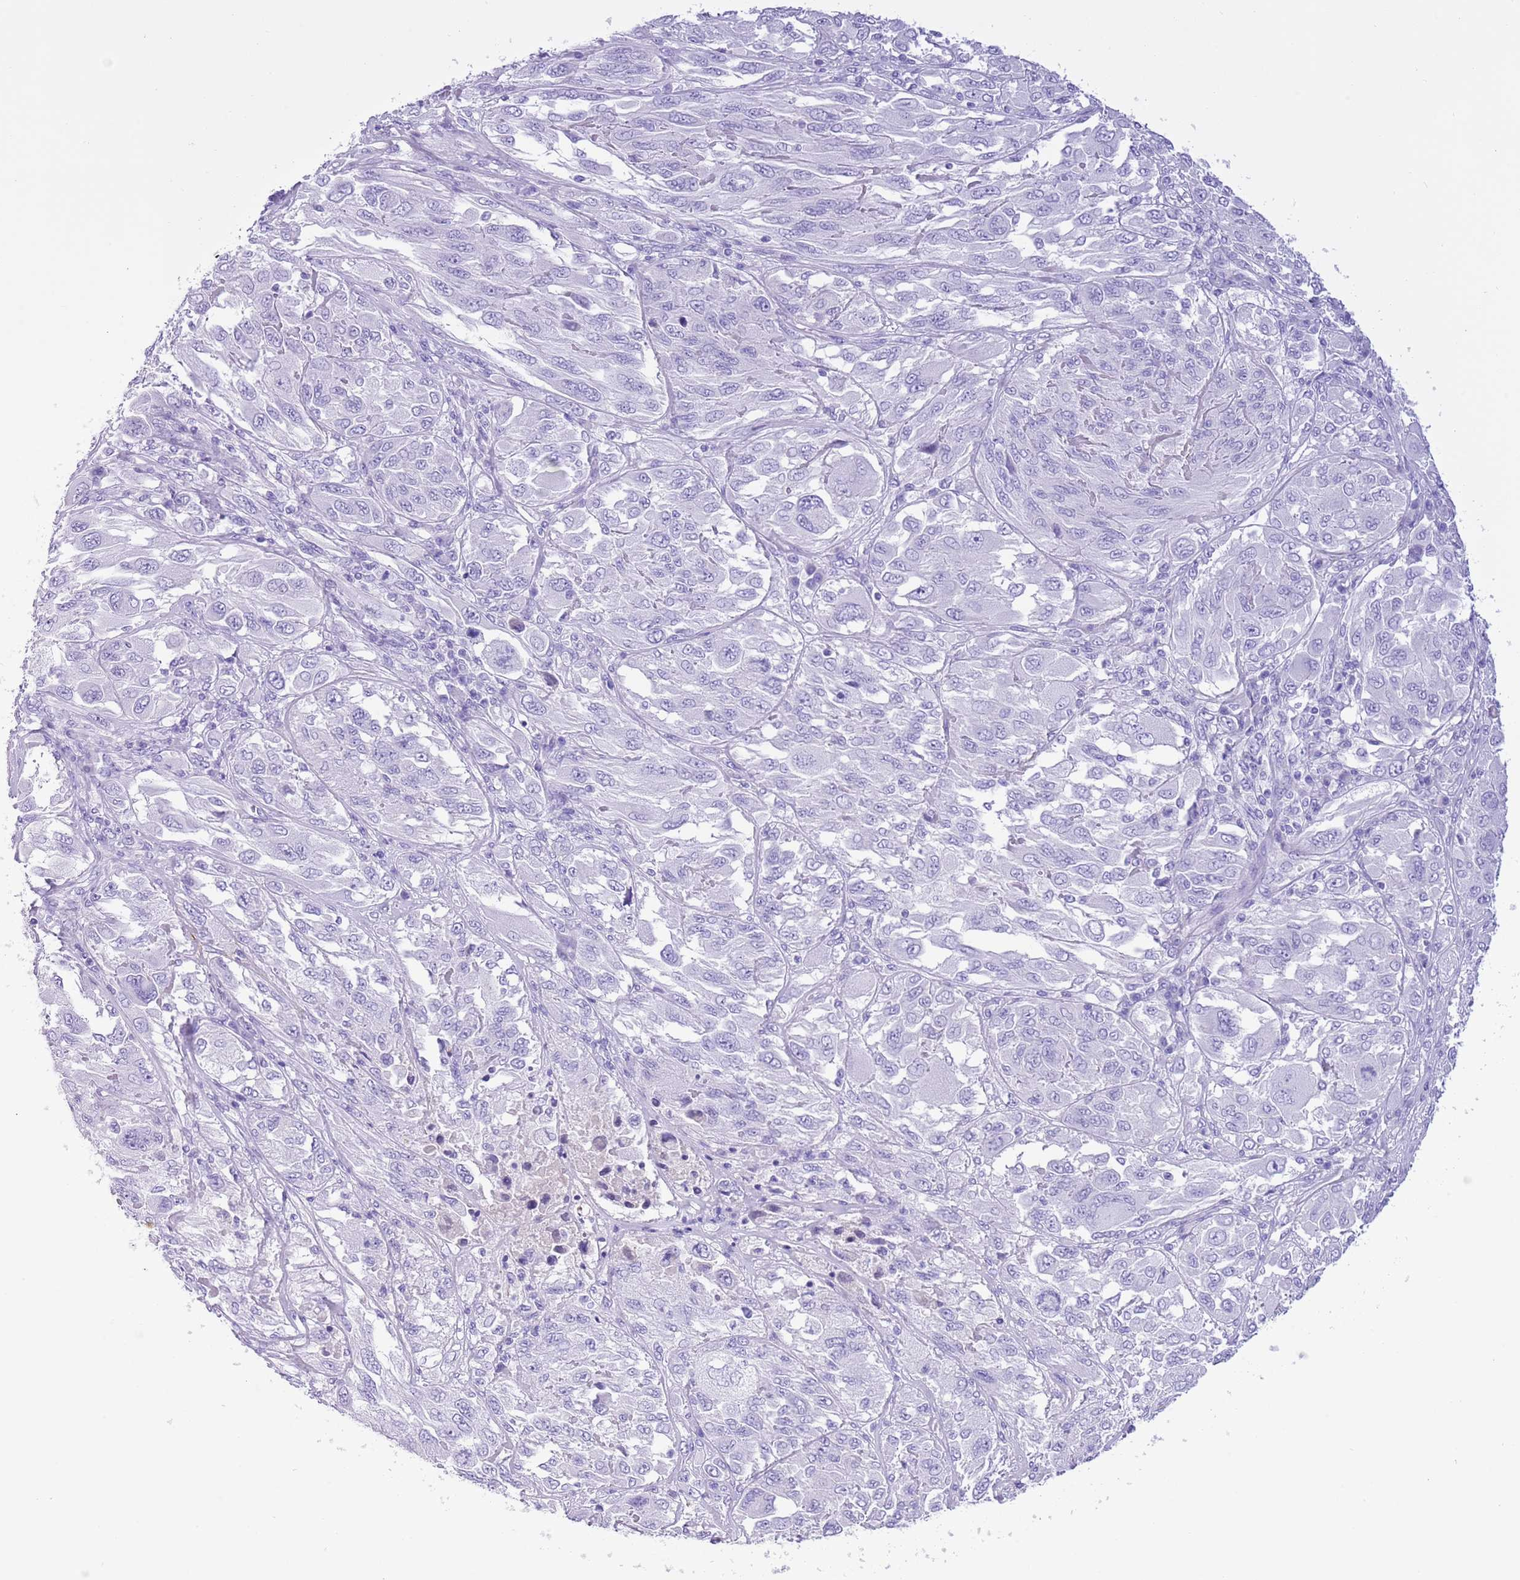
{"staining": {"intensity": "negative", "quantity": "none", "location": "none"}, "tissue": "melanoma", "cell_type": "Tumor cells", "image_type": "cancer", "snomed": [{"axis": "morphology", "description": "Malignant melanoma, NOS"}, {"axis": "topography", "description": "Skin"}], "caption": "Protein analysis of malignant melanoma exhibits no significant staining in tumor cells.", "gene": "TBC1D10B", "patient": {"sex": "female", "age": 91}}